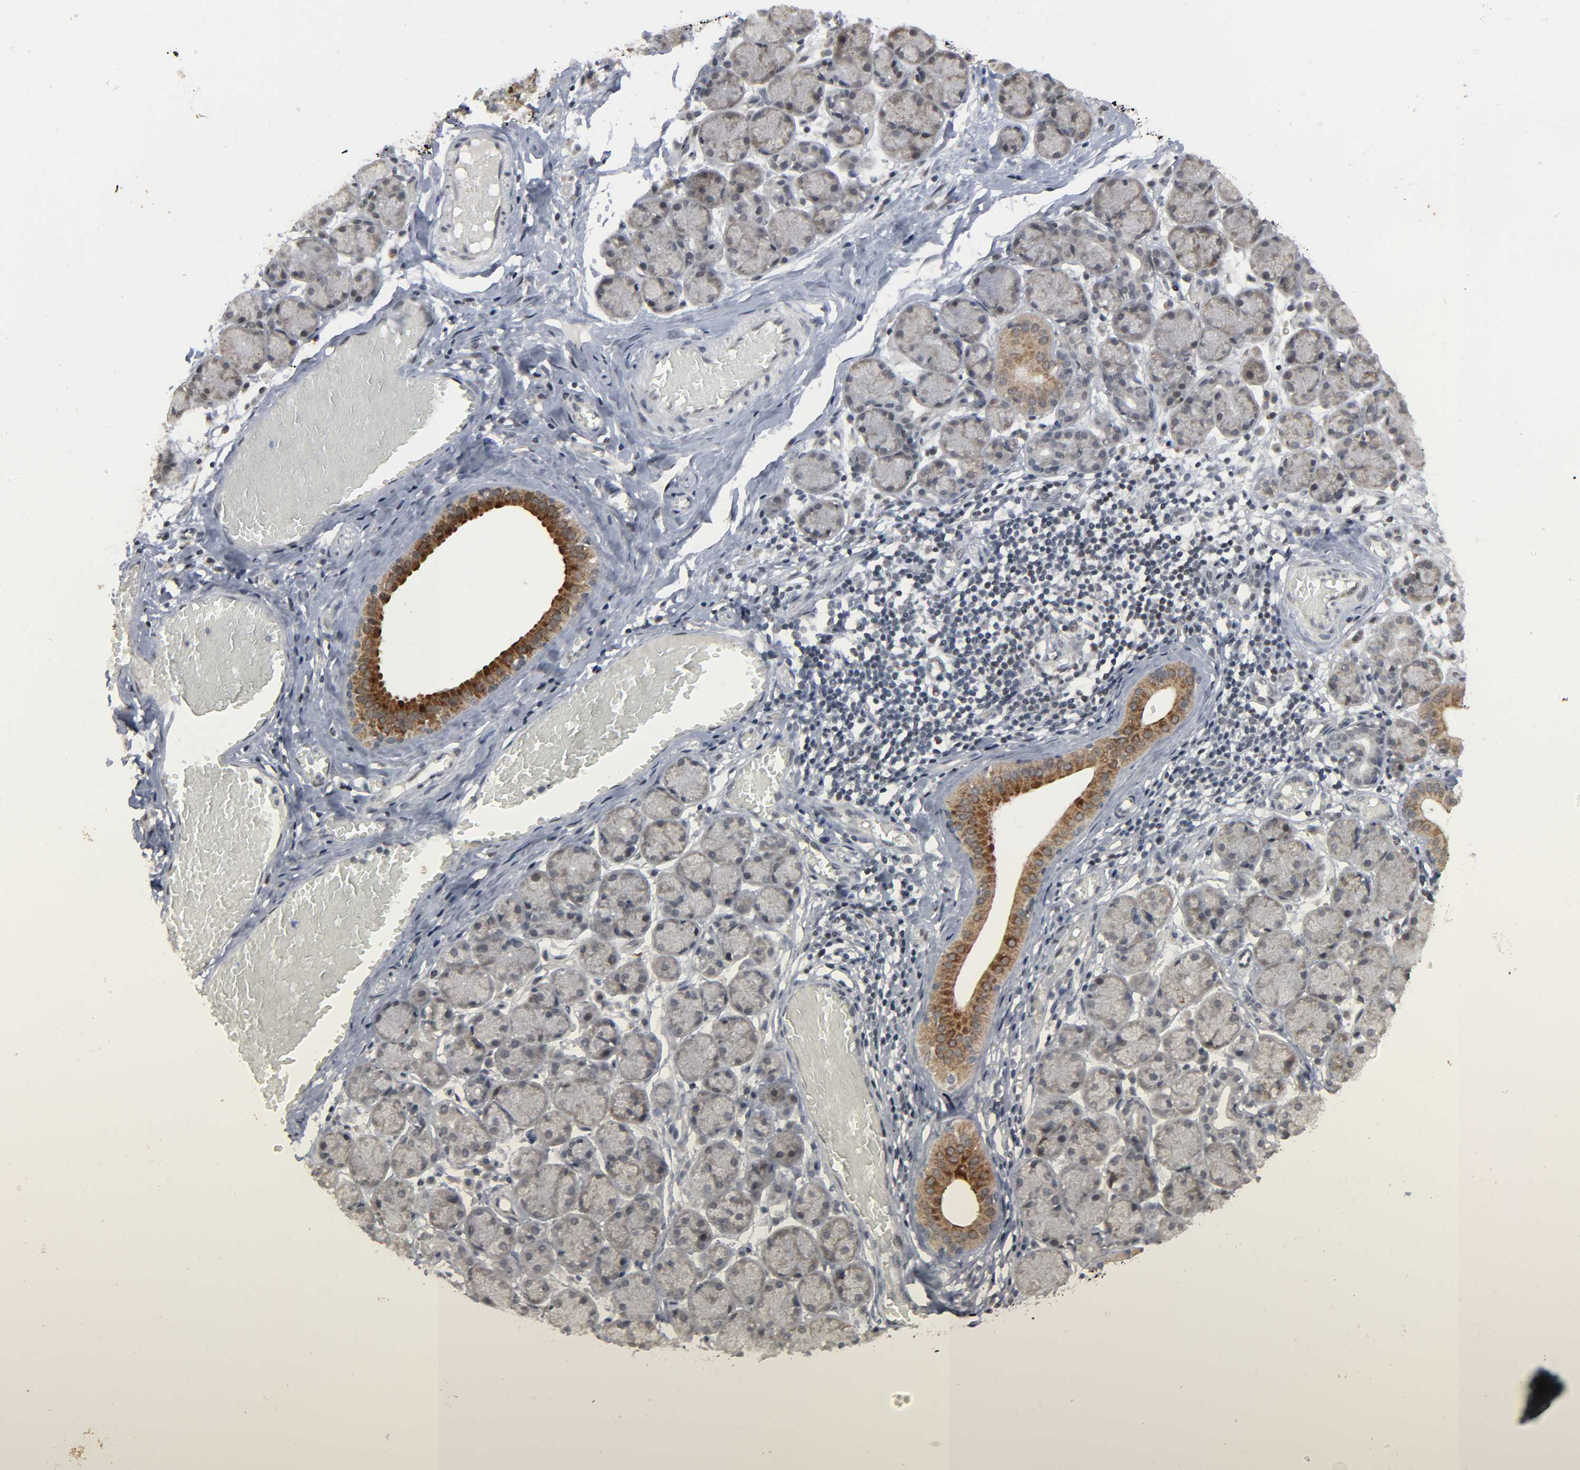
{"staining": {"intensity": "strong", "quantity": "<25%", "location": "cytoplasmic/membranous"}, "tissue": "salivary gland", "cell_type": "Glandular cells", "image_type": "normal", "snomed": [{"axis": "morphology", "description": "Normal tissue, NOS"}, {"axis": "topography", "description": "Salivary gland"}], "caption": "Immunohistochemistry (IHC) histopathology image of normal salivary gland stained for a protein (brown), which displays medium levels of strong cytoplasmic/membranous staining in about <25% of glandular cells.", "gene": "MUC1", "patient": {"sex": "female", "age": 24}}